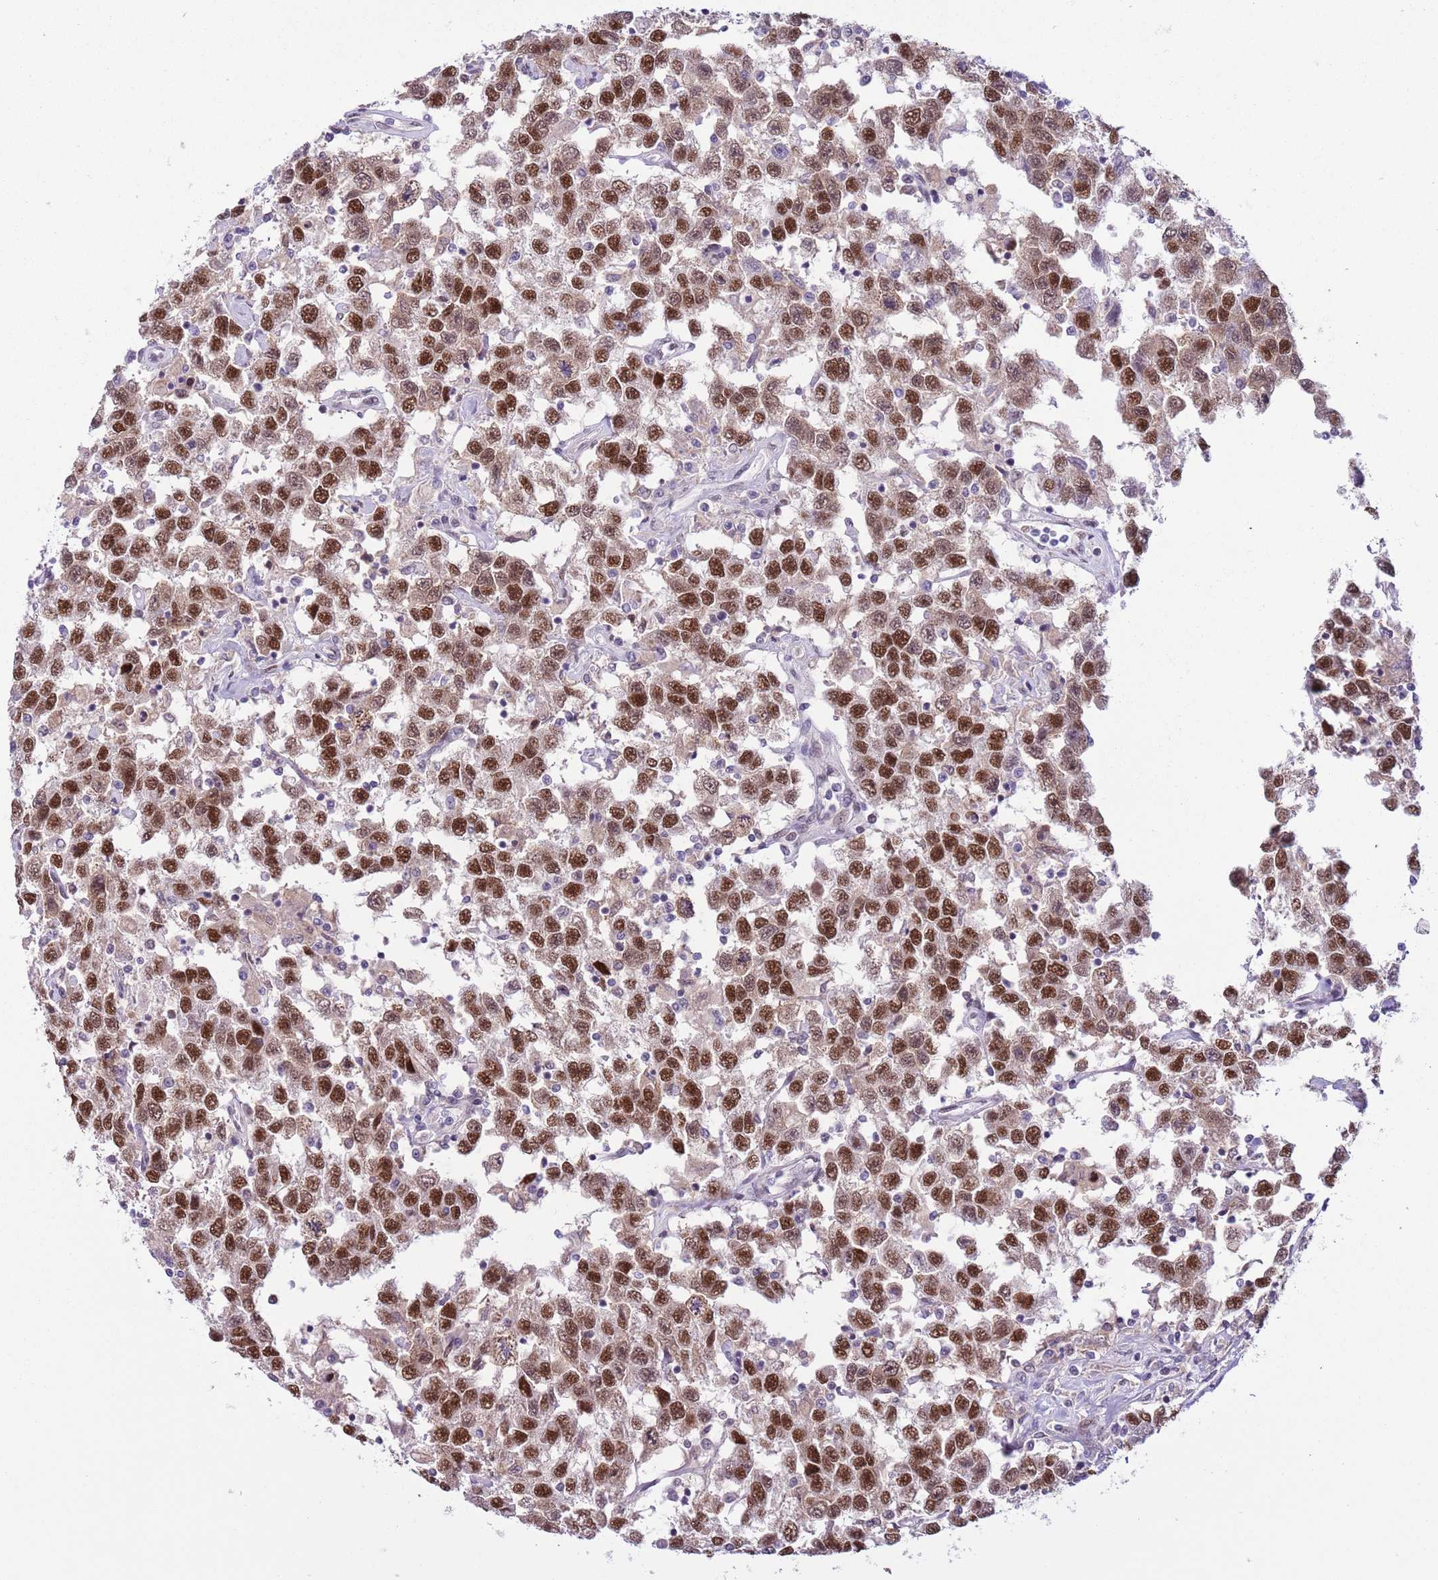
{"staining": {"intensity": "strong", "quantity": ">75%", "location": "nuclear"}, "tissue": "testis cancer", "cell_type": "Tumor cells", "image_type": "cancer", "snomed": [{"axis": "morphology", "description": "Seminoma, NOS"}, {"axis": "topography", "description": "Testis"}], "caption": "Immunohistochemistry (IHC) micrograph of neoplastic tissue: testis cancer (seminoma) stained using IHC demonstrates high levels of strong protein expression localized specifically in the nuclear of tumor cells, appearing as a nuclear brown color.", "gene": "ZNF576", "patient": {"sex": "male", "age": 41}}